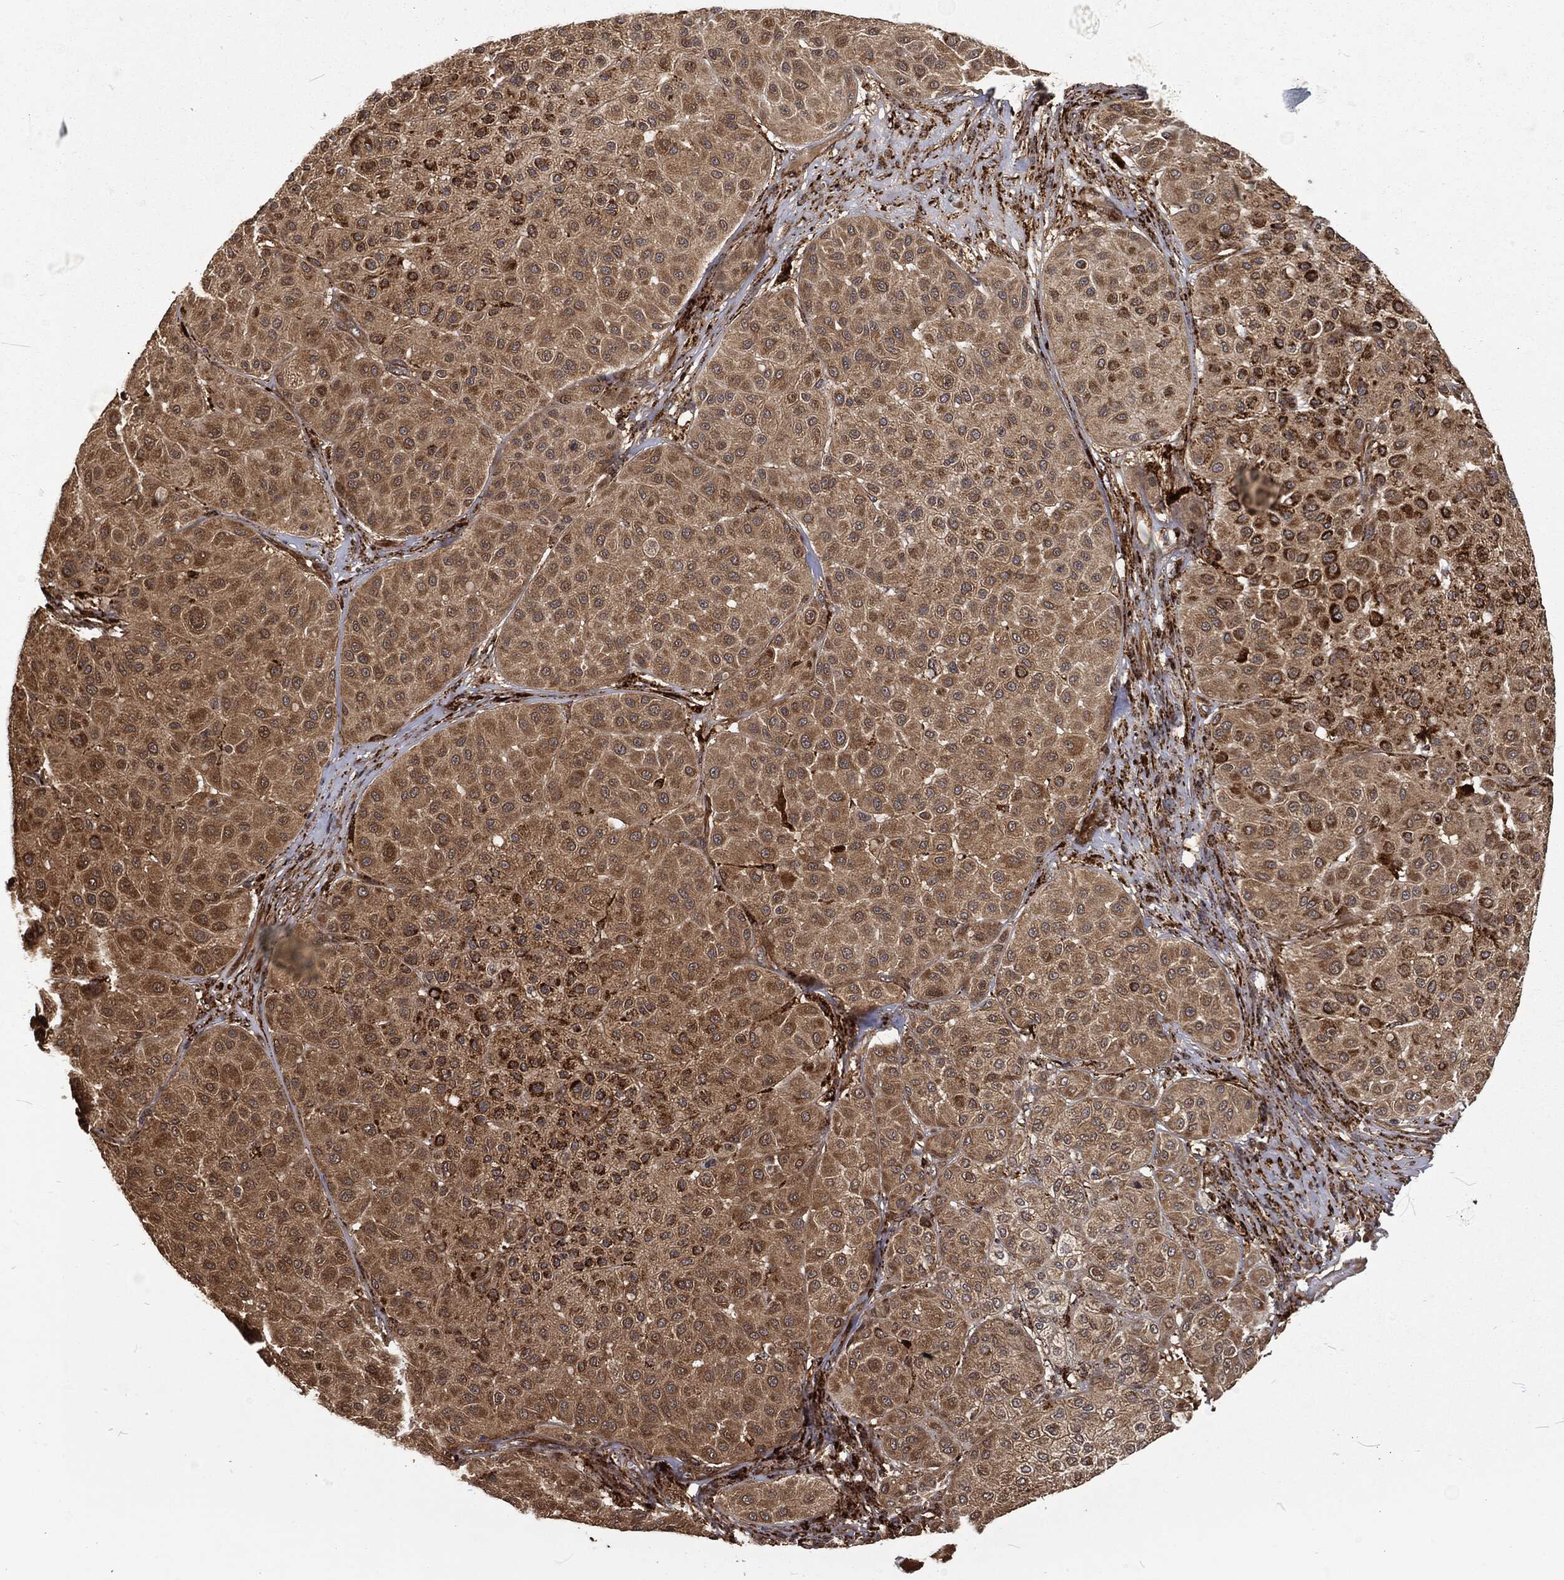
{"staining": {"intensity": "strong", "quantity": "25%-75%", "location": "cytoplasmic/membranous"}, "tissue": "melanoma", "cell_type": "Tumor cells", "image_type": "cancer", "snomed": [{"axis": "morphology", "description": "Malignant melanoma, Metastatic site"}, {"axis": "topography", "description": "Smooth muscle"}], "caption": "Strong cytoplasmic/membranous protein staining is present in approximately 25%-75% of tumor cells in malignant melanoma (metastatic site).", "gene": "RFTN1", "patient": {"sex": "male", "age": 41}}